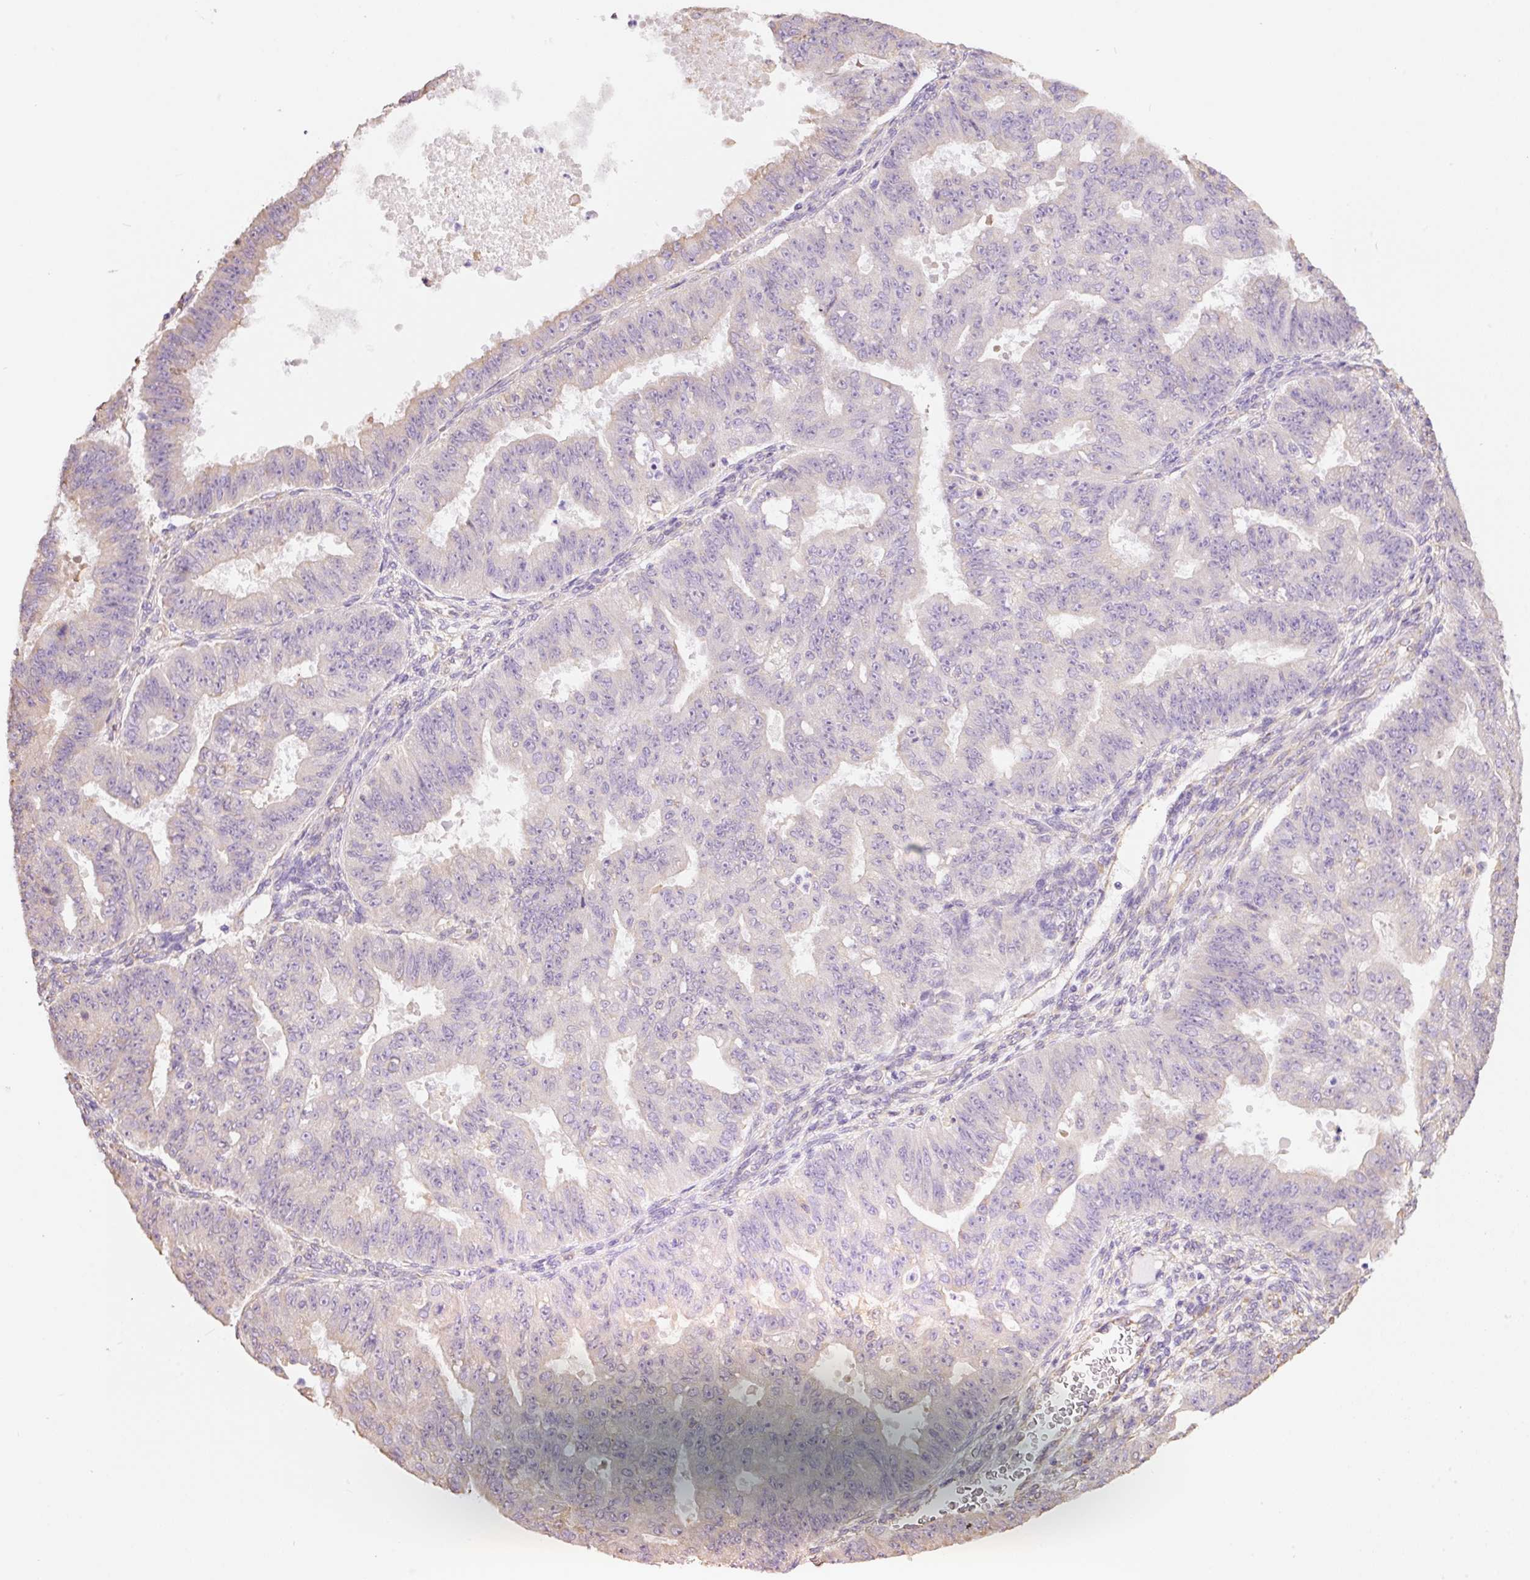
{"staining": {"intensity": "negative", "quantity": "none", "location": "none"}, "tissue": "ovarian cancer", "cell_type": "Tumor cells", "image_type": "cancer", "snomed": [{"axis": "morphology", "description": "Carcinoma, endometroid"}, {"axis": "topography", "description": "Appendix"}, {"axis": "topography", "description": "Ovary"}], "caption": "Immunohistochemical staining of human ovarian endometroid carcinoma exhibits no significant expression in tumor cells.", "gene": "GCG", "patient": {"sex": "female", "age": 42}}